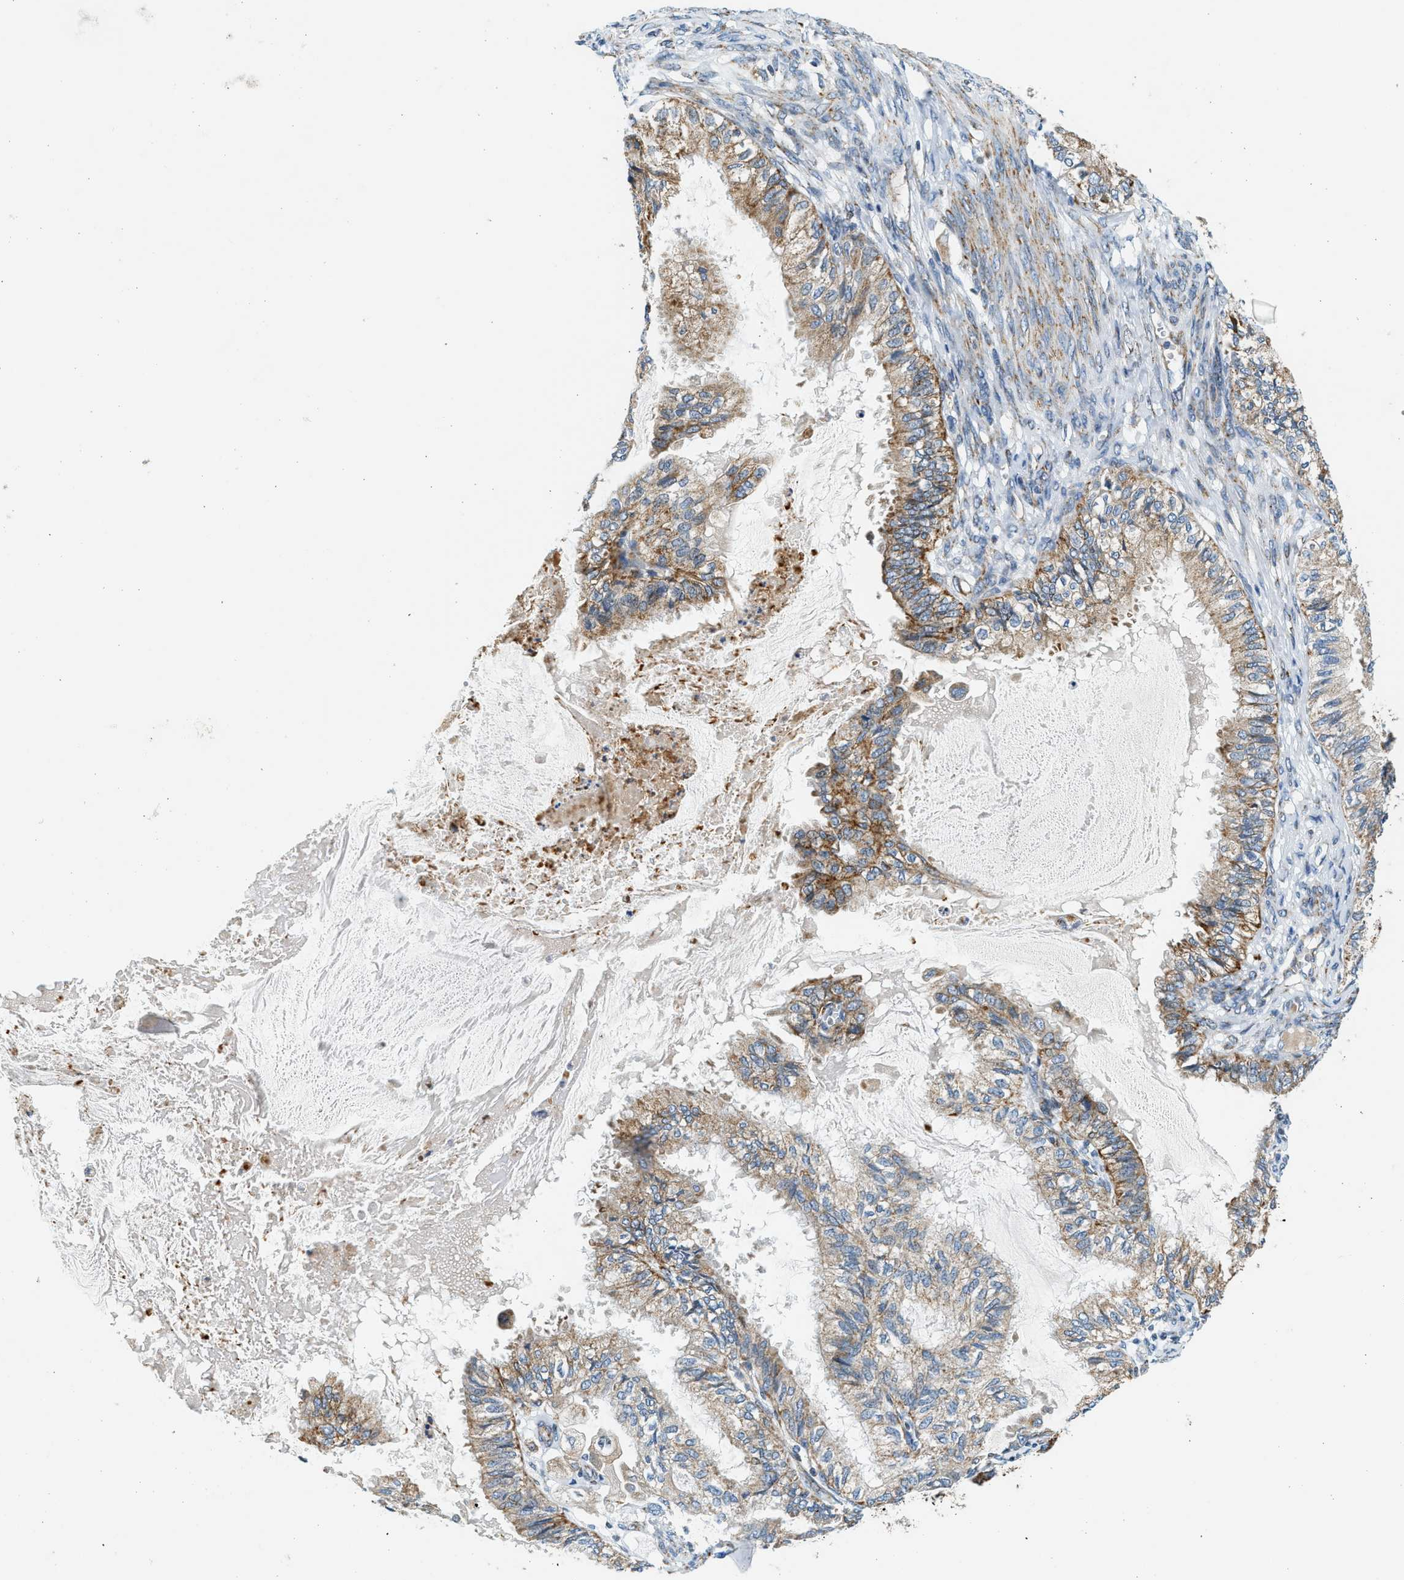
{"staining": {"intensity": "moderate", "quantity": ">75%", "location": "cytoplasmic/membranous"}, "tissue": "cervical cancer", "cell_type": "Tumor cells", "image_type": "cancer", "snomed": [{"axis": "morphology", "description": "Normal tissue, NOS"}, {"axis": "morphology", "description": "Adenocarcinoma, NOS"}, {"axis": "topography", "description": "Cervix"}, {"axis": "topography", "description": "Endometrium"}], "caption": "Moderate cytoplasmic/membranous staining is present in approximately >75% of tumor cells in cervical cancer.", "gene": "KCNMB3", "patient": {"sex": "female", "age": 86}}